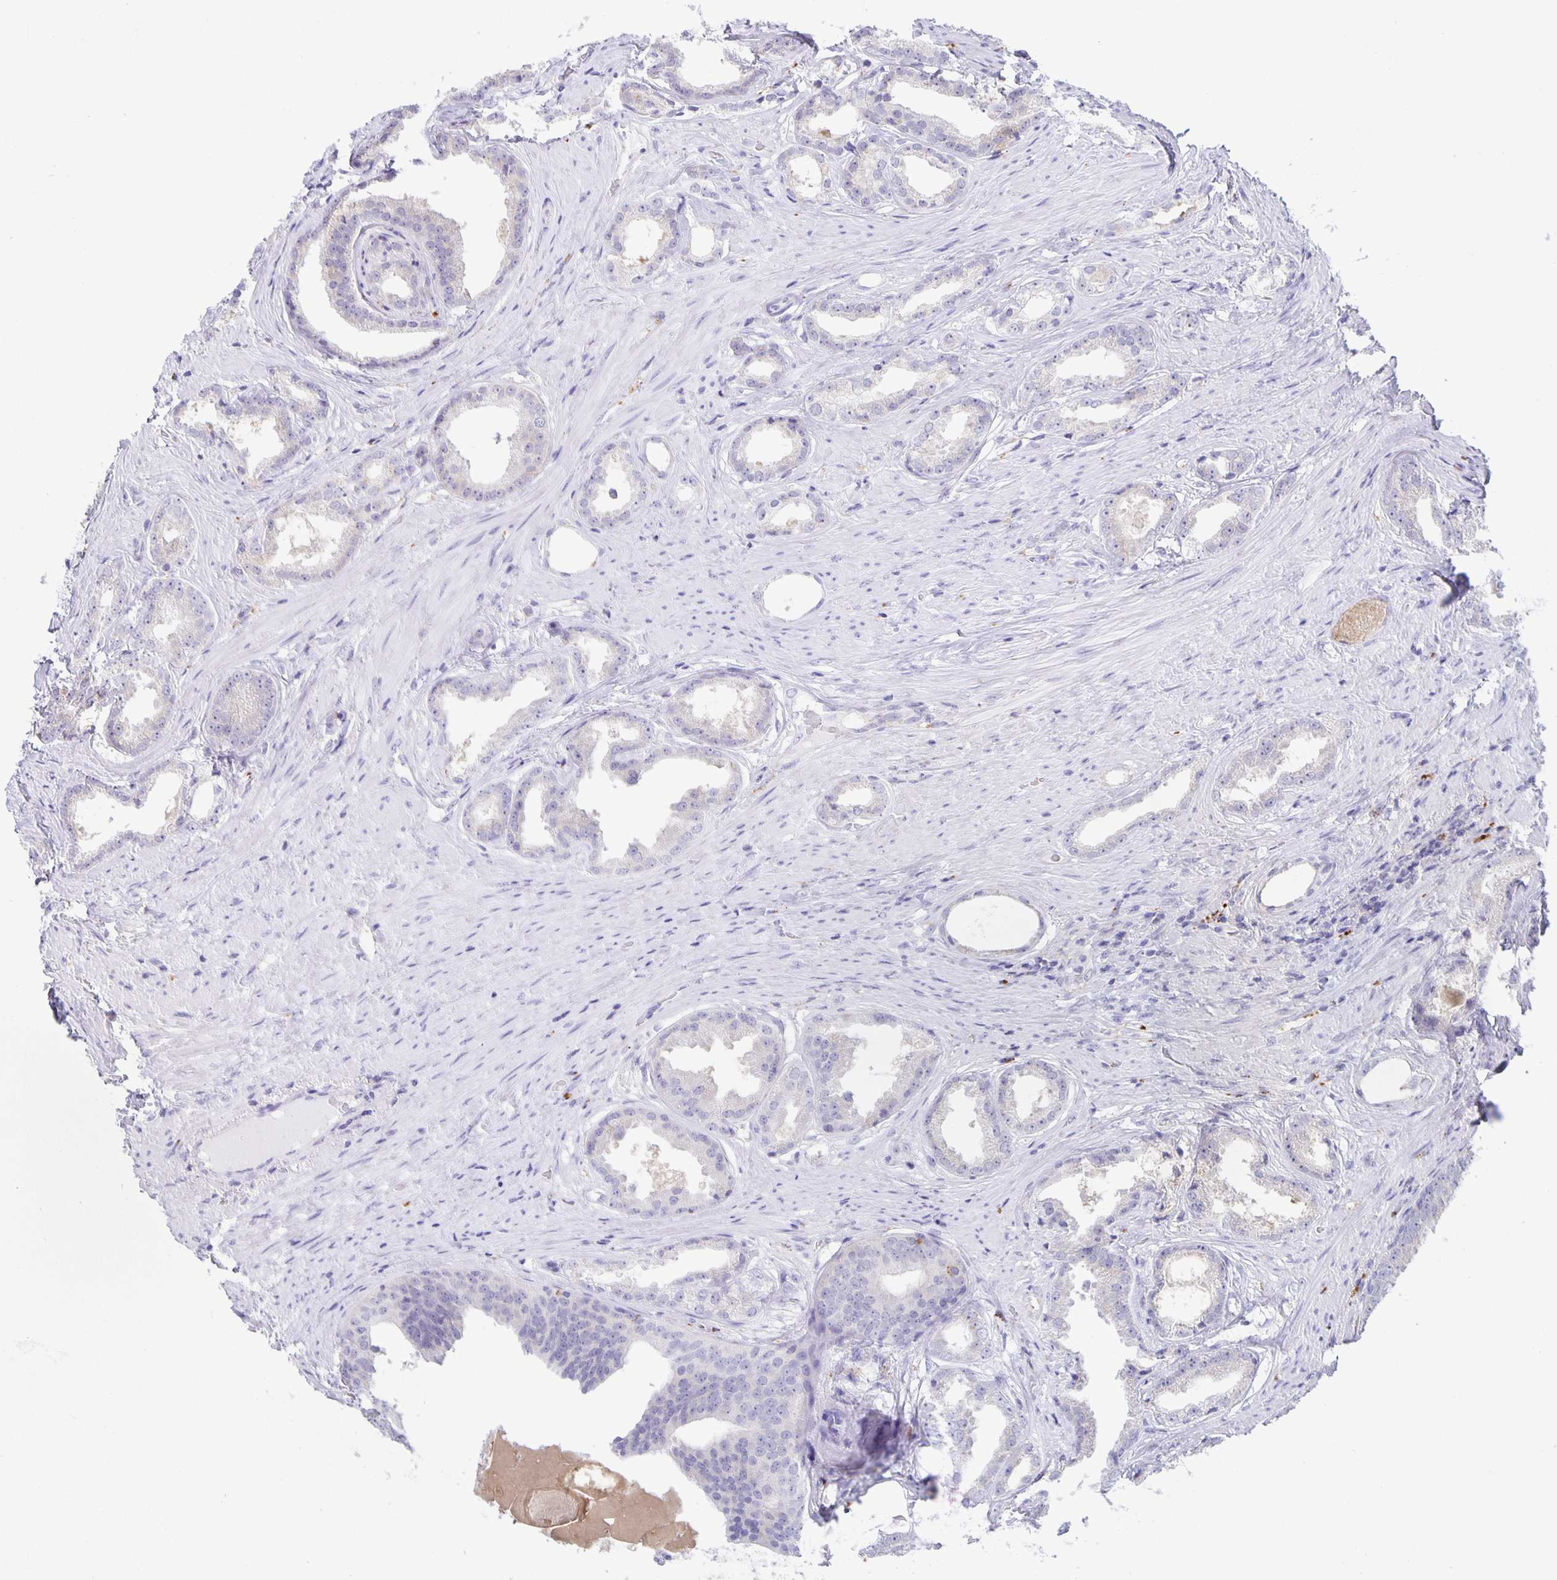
{"staining": {"intensity": "negative", "quantity": "none", "location": "none"}, "tissue": "prostate cancer", "cell_type": "Tumor cells", "image_type": "cancer", "snomed": [{"axis": "morphology", "description": "Adenocarcinoma, Low grade"}, {"axis": "topography", "description": "Prostate"}], "caption": "DAB immunohistochemical staining of human prostate cancer exhibits no significant expression in tumor cells. Nuclei are stained in blue.", "gene": "LIPA", "patient": {"sex": "male", "age": 65}}